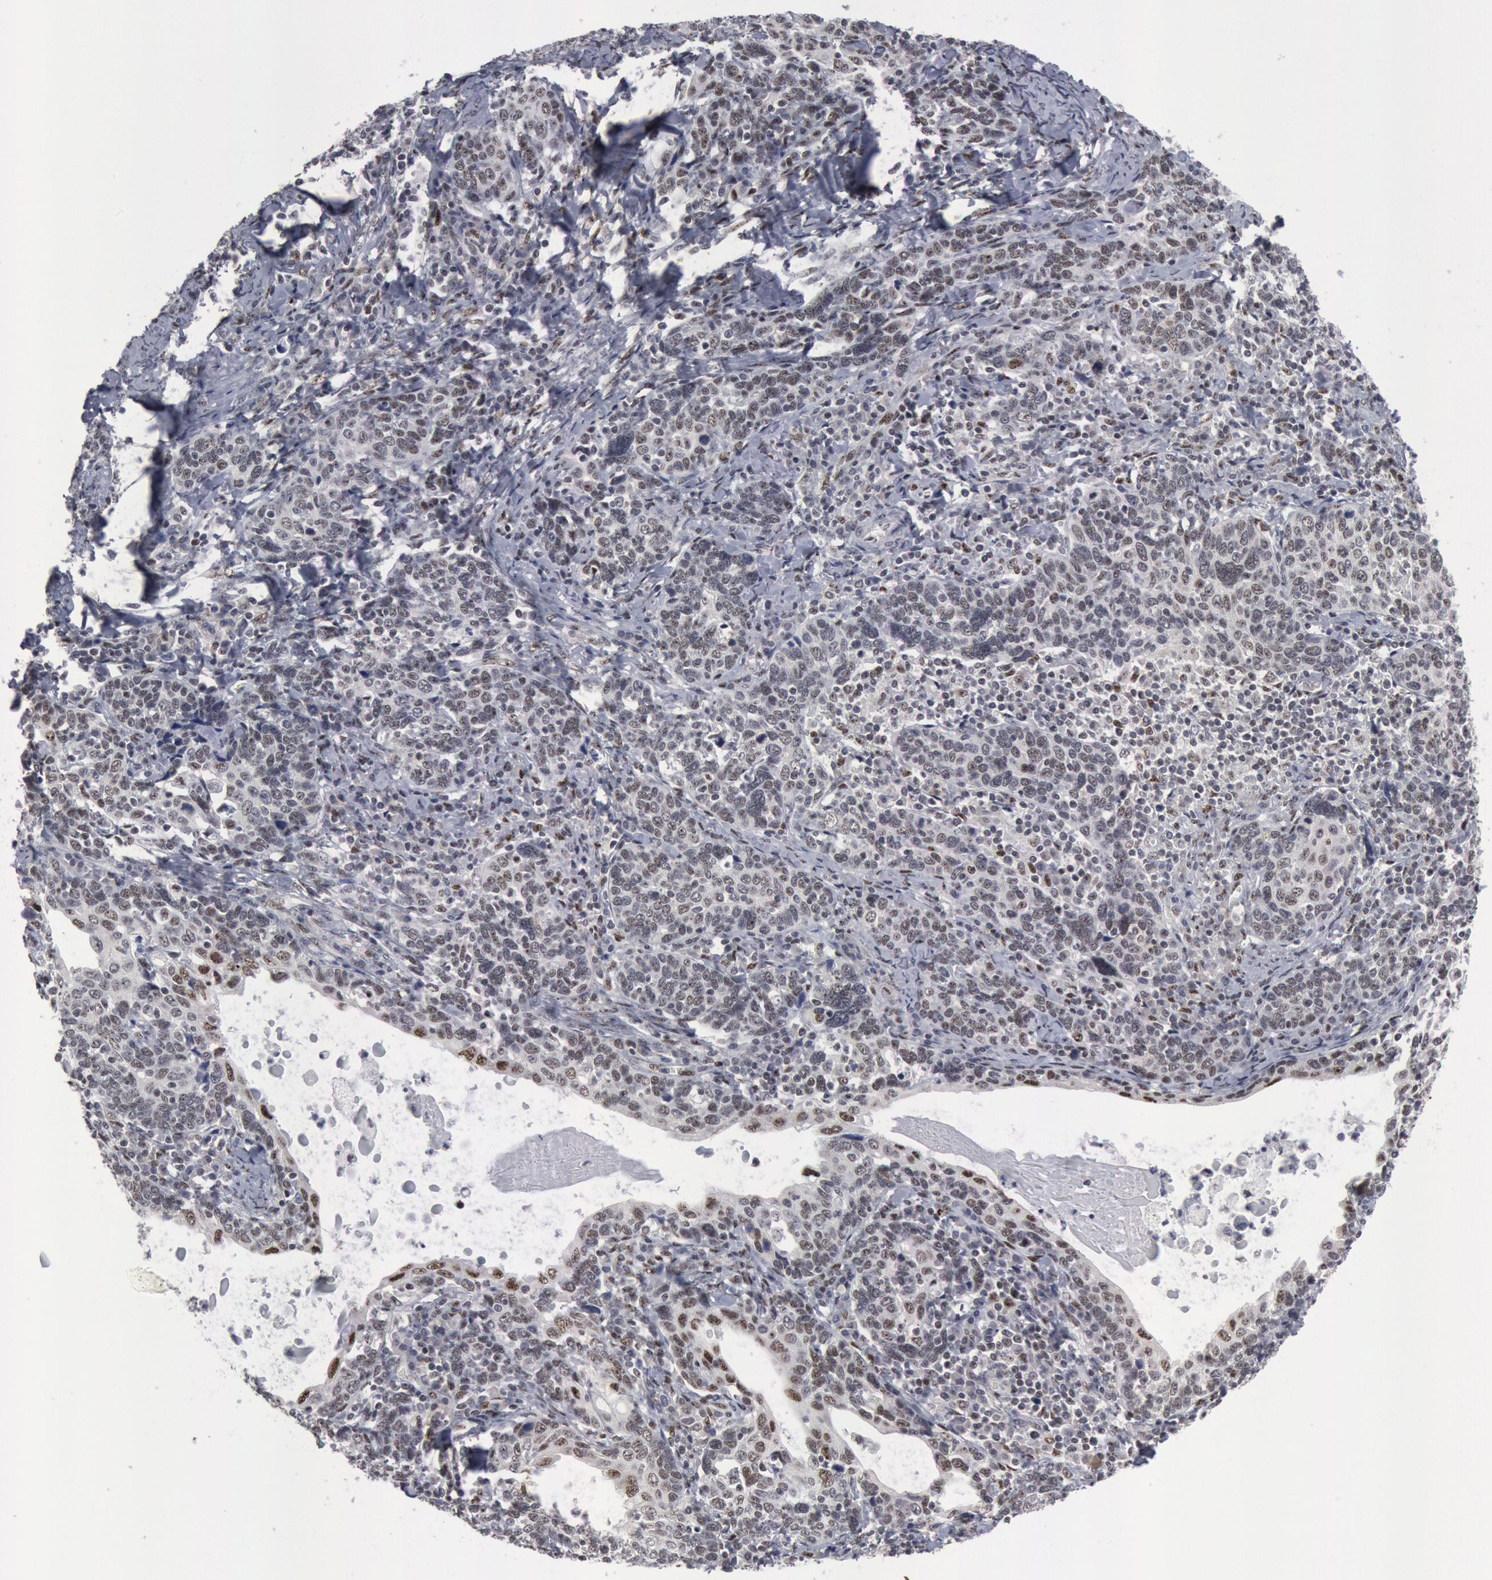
{"staining": {"intensity": "weak", "quantity": "<25%", "location": "nuclear"}, "tissue": "cervical cancer", "cell_type": "Tumor cells", "image_type": "cancer", "snomed": [{"axis": "morphology", "description": "Squamous cell carcinoma, NOS"}, {"axis": "topography", "description": "Cervix"}], "caption": "Squamous cell carcinoma (cervical) was stained to show a protein in brown. There is no significant staining in tumor cells. Nuclei are stained in blue.", "gene": "FOXO1", "patient": {"sex": "female", "age": 41}}